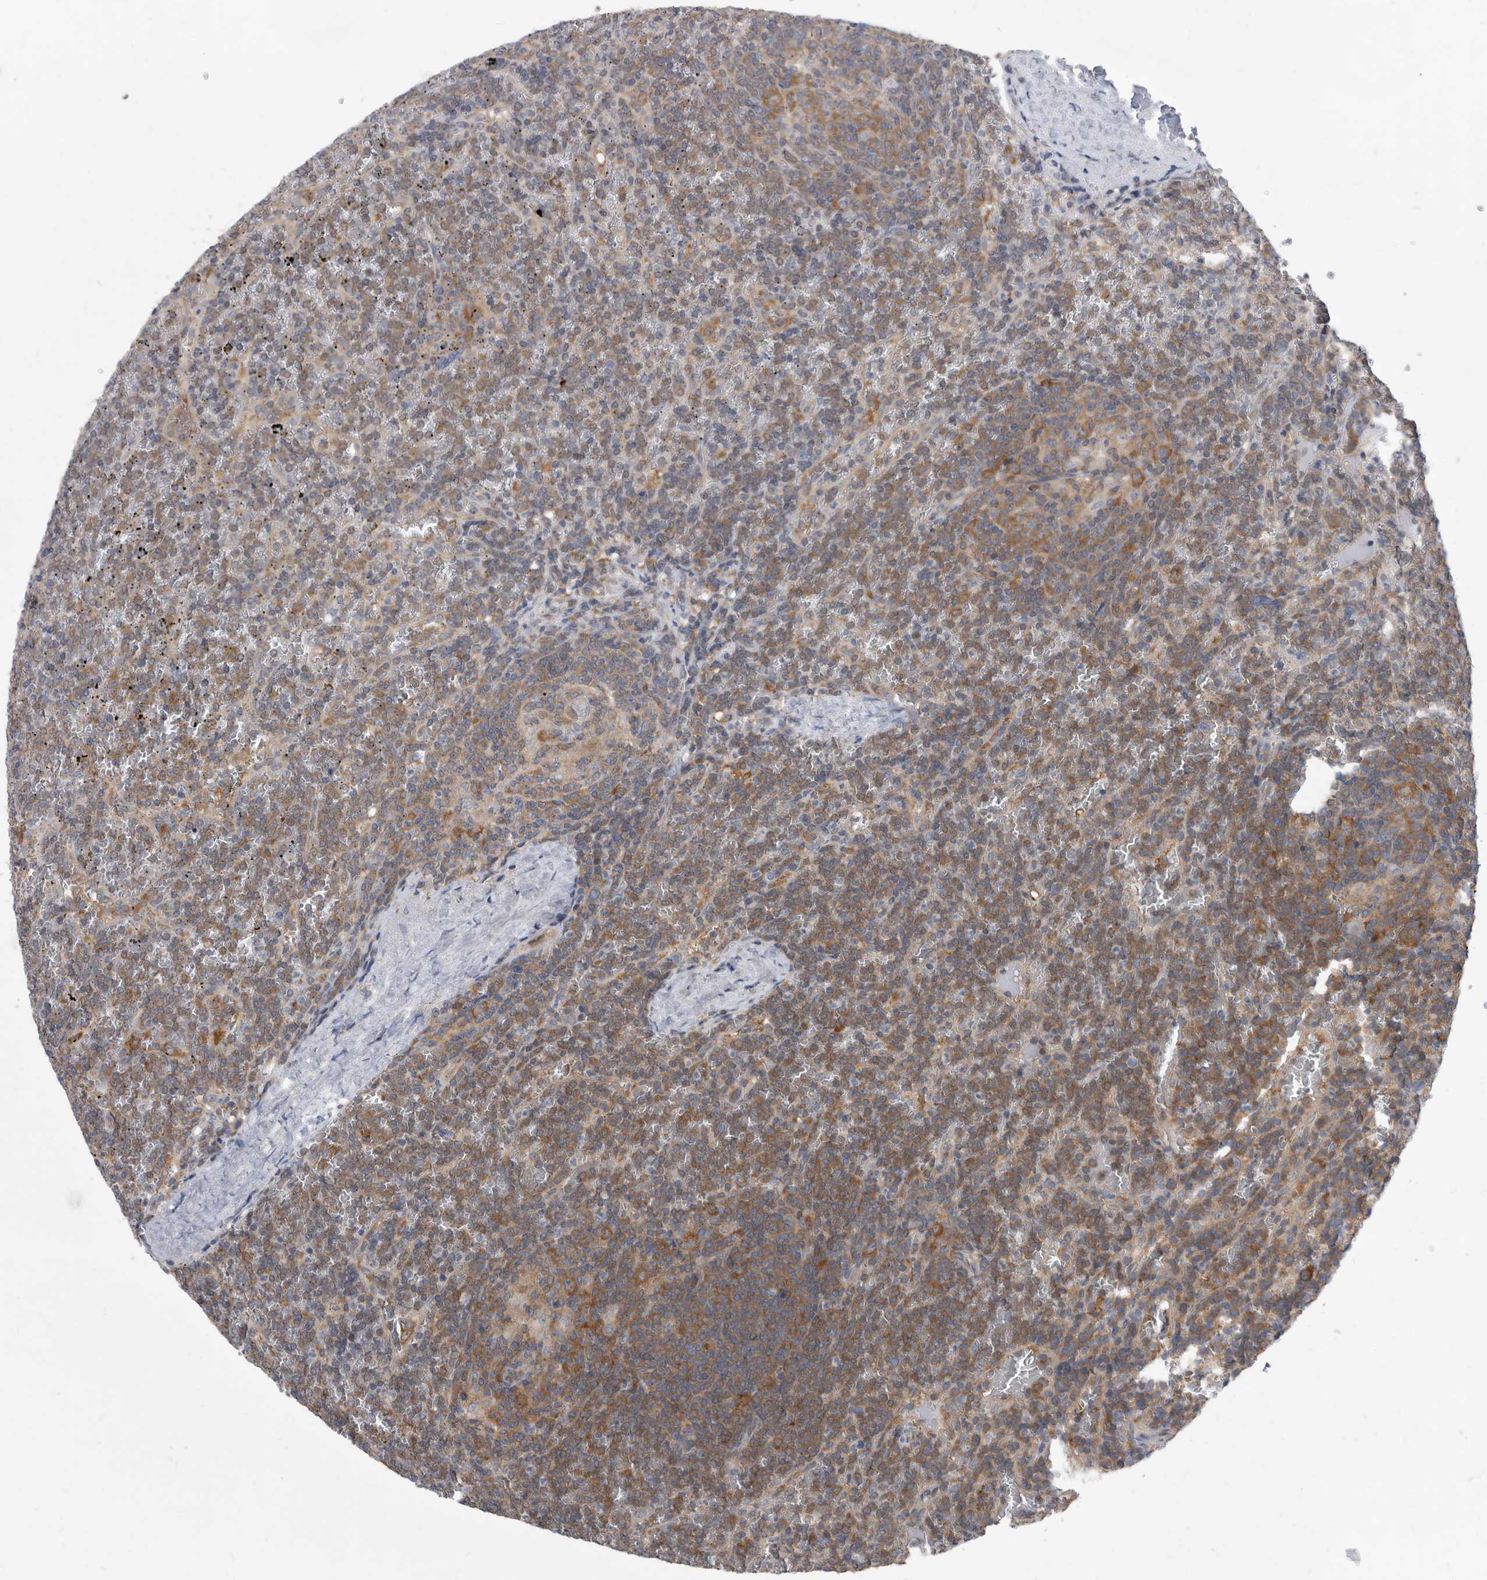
{"staining": {"intensity": "moderate", "quantity": "25%-75%", "location": "cytoplasmic/membranous"}, "tissue": "lymphoma", "cell_type": "Tumor cells", "image_type": "cancer", "snomed": [{"axis": "morphology", "description": "Malignant lymphoma, non-Hodgkin's type, Low grade"}, {"axis": "topography", "description": "Spleen"}], "caption": "Protein staining reveals moderate cytoplasmic/membranous expression in approximately 25%-75% of tumor cells in lymphoma. (Brightfield microscopy of DAB IHC at high magnification).", "gene": "CCT4", "patient": {"sex": "female", "age": 19}}